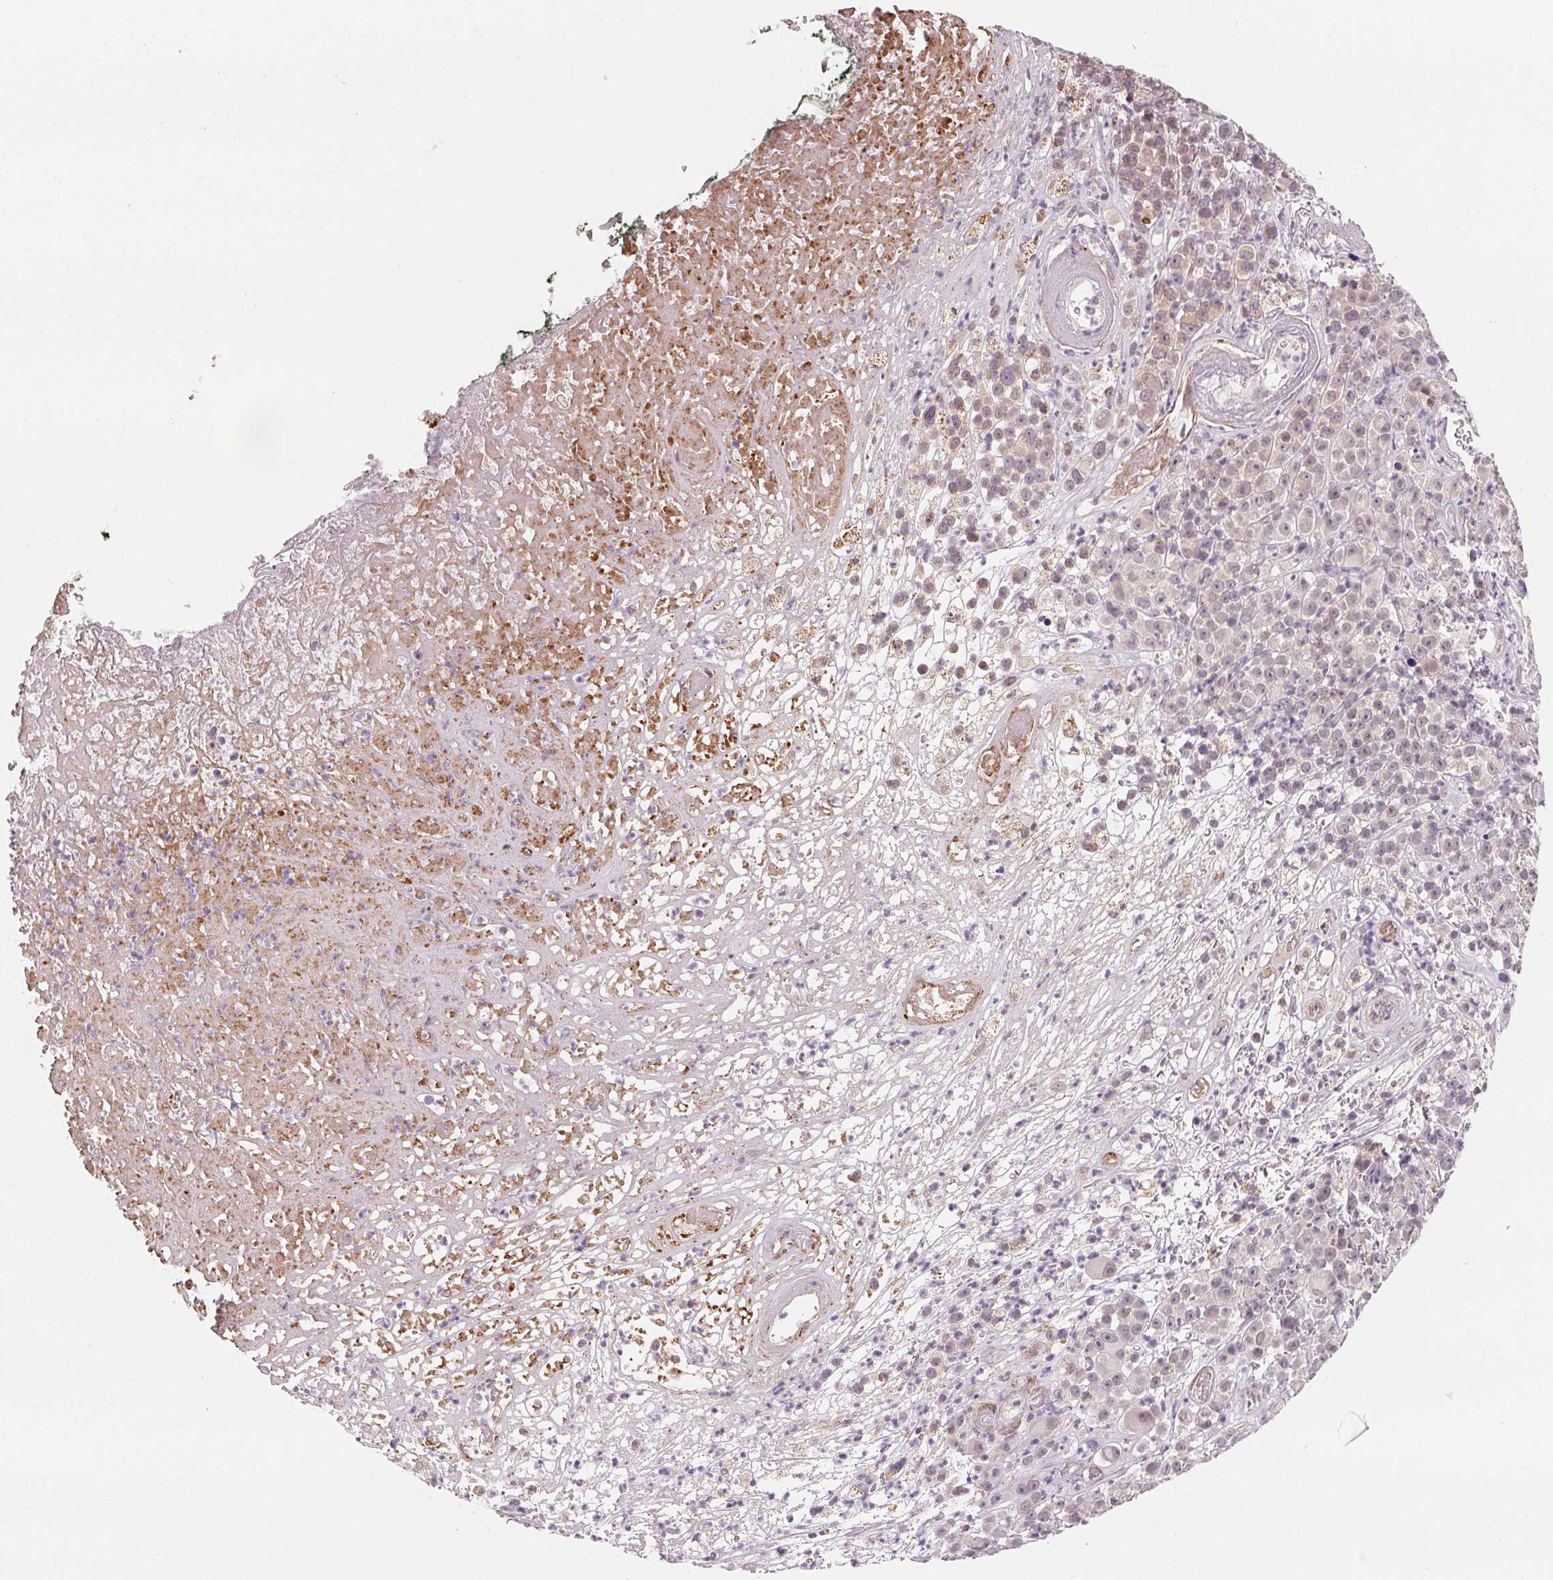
{"staining": {"intensity": "negative", "quantity": "none", "location": "none"}, "tissue": "melanoma", "cell_type": "Tumor cells", "image_type": "cancer", "snomed": [{"axis": "morphology", "description": "Malignant melanoma, NOS"}, {"axis": "topography", "description": "Skin"}, {"axis": "topography", "description": "Skin of back"}], "caption": "Malignant melanoma was stained to show a protein in brown. There is no significant staining in tumor cells. (Brightfield microscopy of DAB (3,3'-diaminobenzidine) immunohistochemistry (IHC) at high magnification).", "gene": "CFC1", "patient": {"sex": "male", "age": 91}}